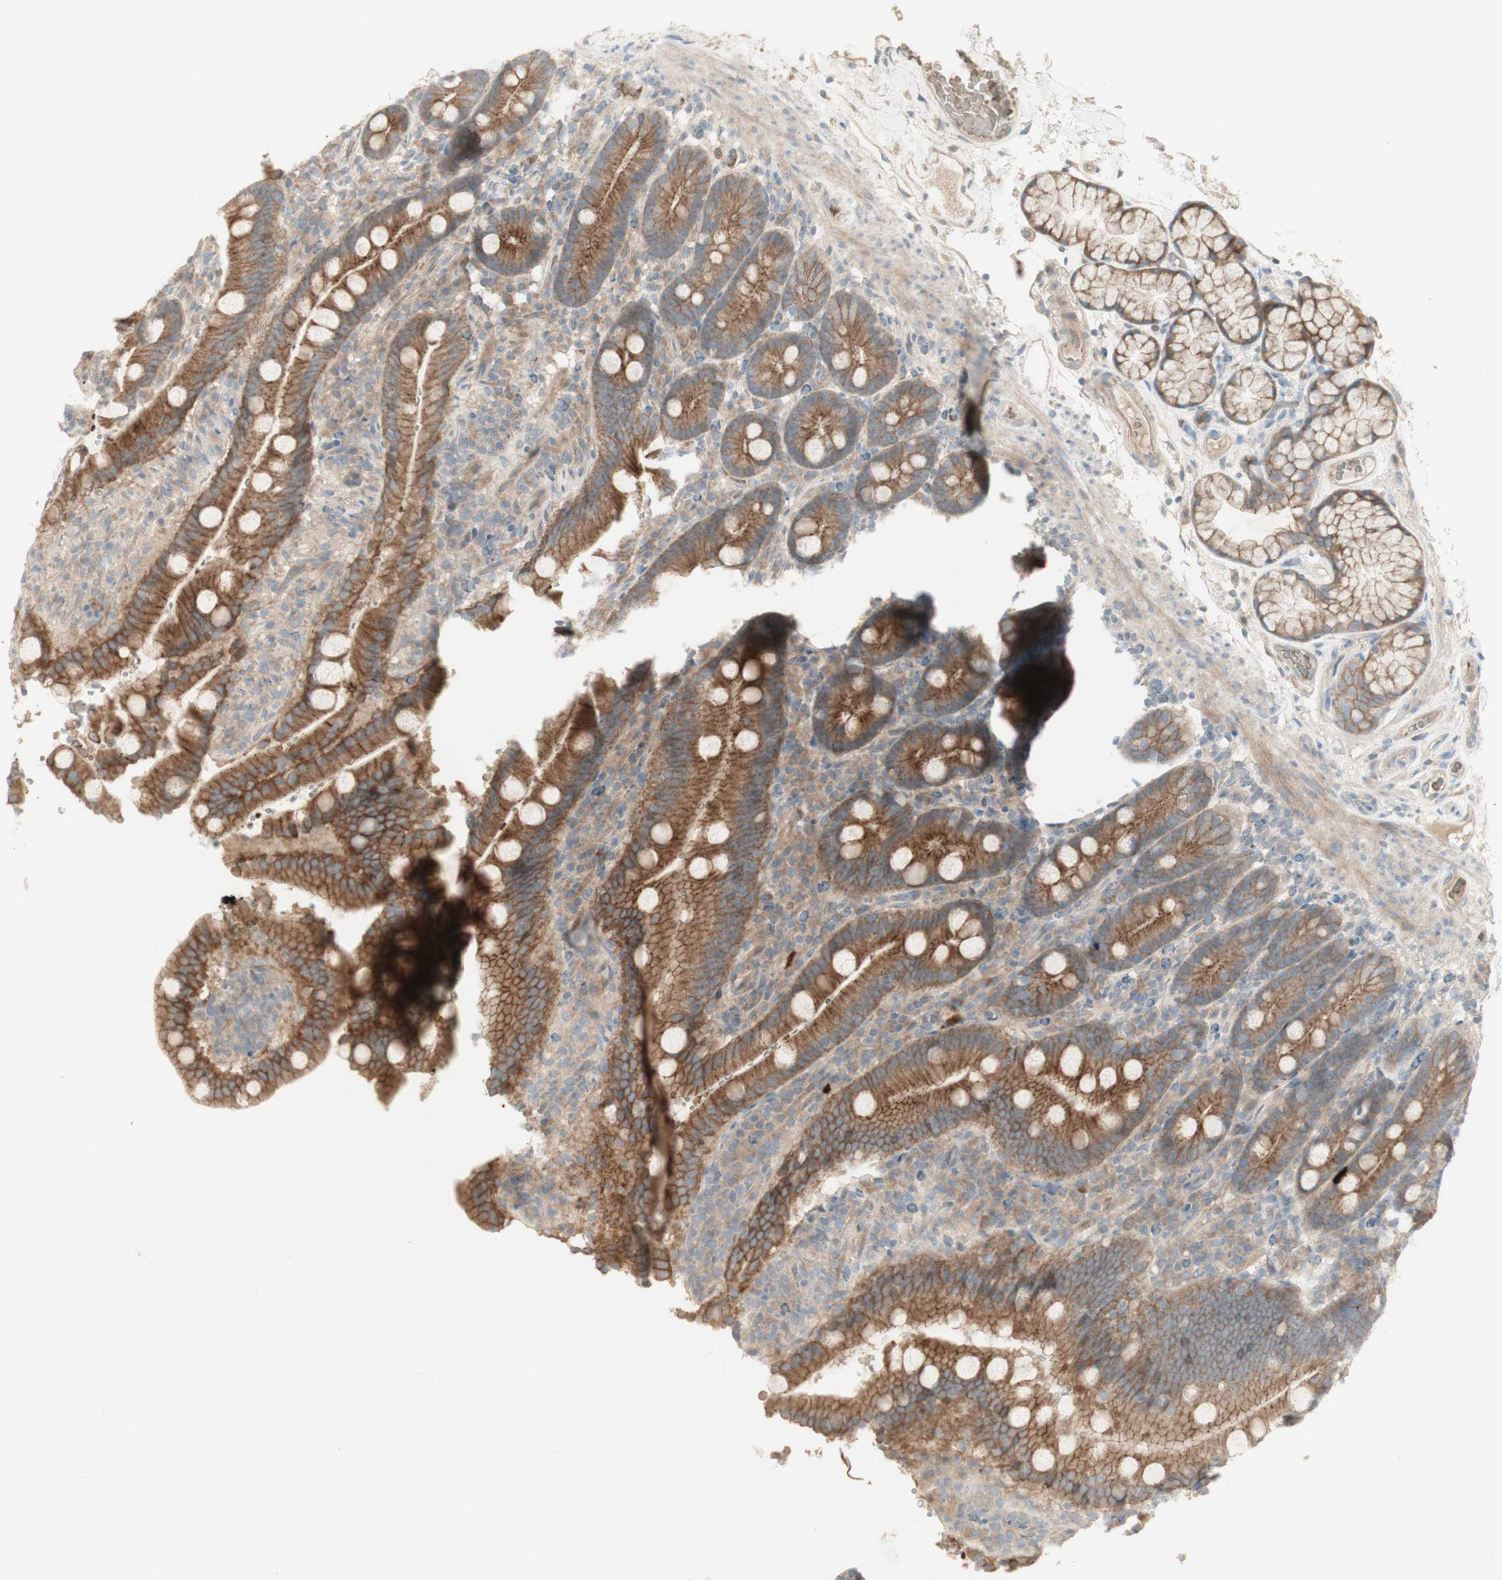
{"staining": {"intensity": "moderate", "quantity": ">75%", "location": "cytoplasmic/membranous"}, "tissue": "duodenum", "cell_type": "Glandular cells", "image_type": "normal", "snomed": [{"axis": "morphology", "description": "Normal tissue, NOS"}, {"axis": "topography", "description": "Small intestine, NOS"}], "caption": "Normal duodenum was stained to show a protein in brown. There is medium levels of moderate cytoplasmic/membranous expression in about >75% of glandular cells. The staining is performed using DAB brown chromogen to label protein expression. The nuclei are counter-stained blue using hematoxylin.", "gene": "PTGER4", "patient": {"sex": "female", "age": 71}}